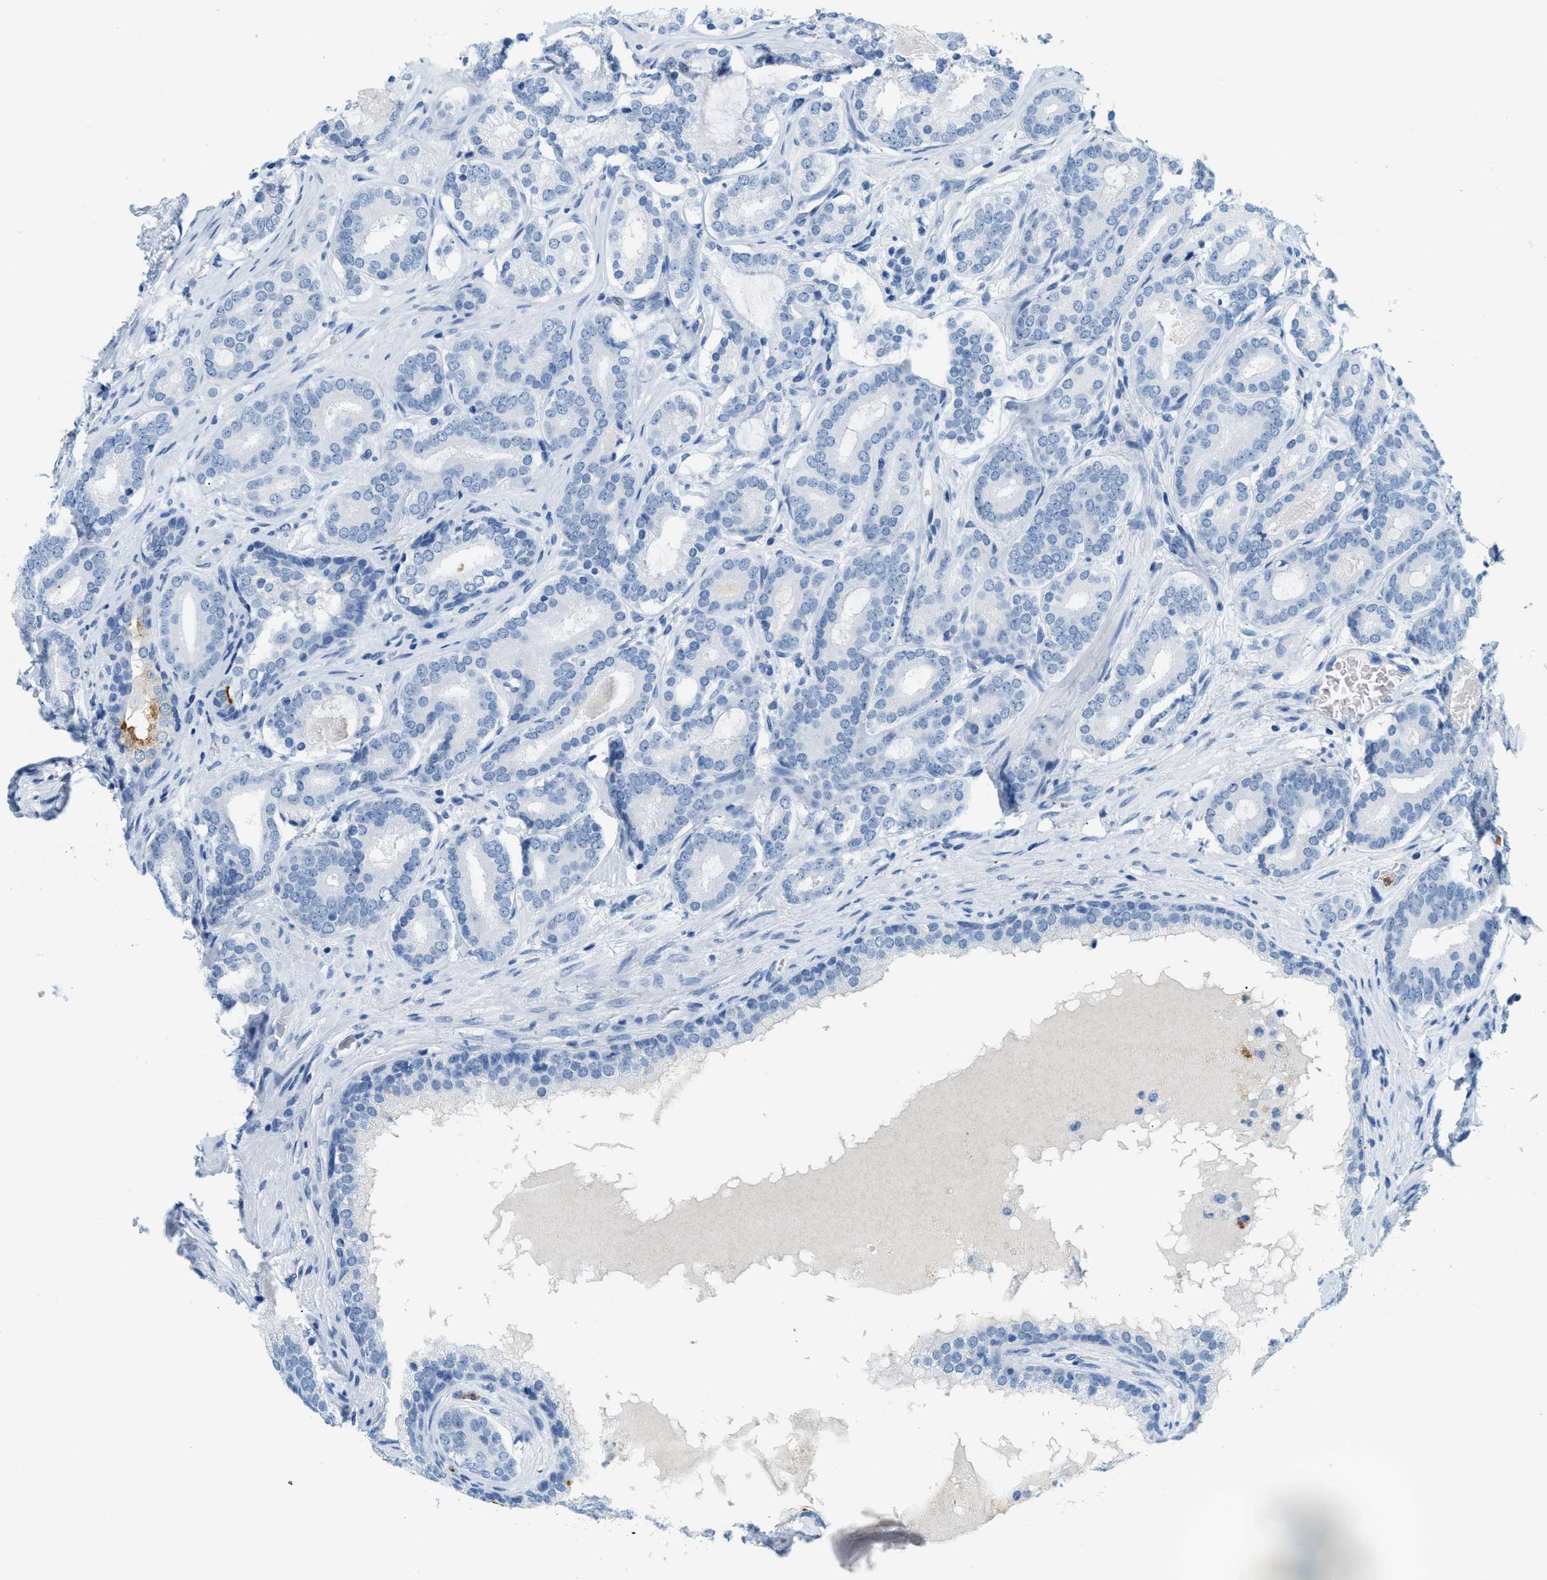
{"staining": {"intensity": "negative", "quantity": "none", "location": "none"}, "tissue": "prostate cancer", "cell_type": "Tumor cells", "image_type": "cancer", "snomed": [{"axis": "morphology", "description": "Adenocarcinoma, High grade"}, {"axis": "topography", "description": "Prostate"}], "caption": "Immunohistochemical staining of human prostate cancer (high-grade adenocarcinoma) demonstrates no significant positivity in tumor cells. Nuclei are stained in blue.", "gene": "LCN2", "patient": {"sex": "male", "age": 60}}